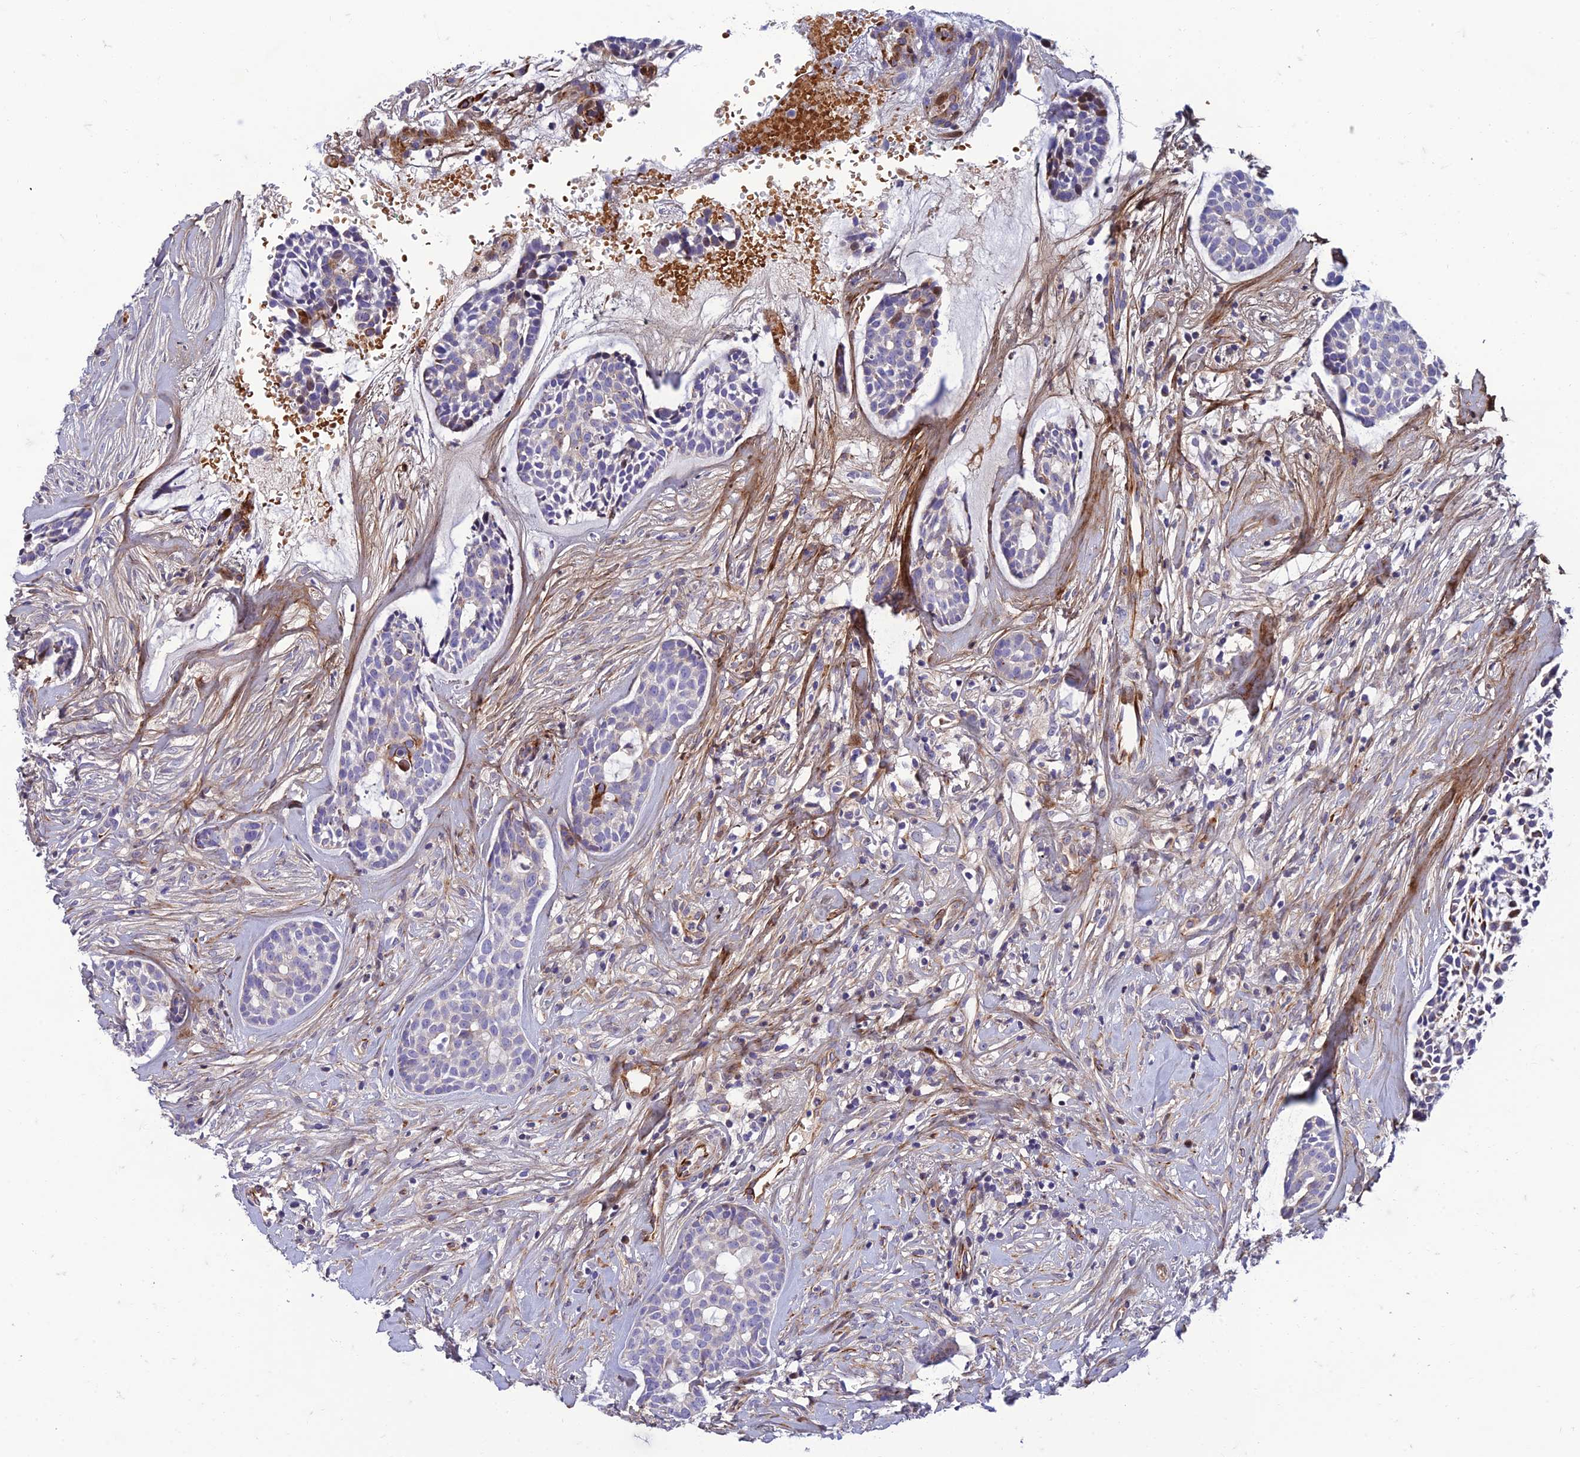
{"staining": {"intensity": "negative", "quantity": "none", "location": "none"}, "tissue": "head and neck cancer", "cell_type": "Tumor cells", "image_type": "cancer", "snomed": [{"axis": "morphology", "description": "Normal tissue, NOS"}, {"axis": "morphology", "description": "Adenocarcinoma, NOS"}, {"axis": "topography", "description": "Subcutis"}, {"axis": "topography", "description": "Nasopharynx"}, {"axis": "topography", "description": "Head-Neck"}], "caption": "High power microscopy image of an immunohistochemistry (IHC) photomicrograph of head and neck cancer (adenocarcinoma), revealing no significant positivity in tumor cells.", "gene": "SEL1L3", "patient": {"sex": "female", "age": 73}}